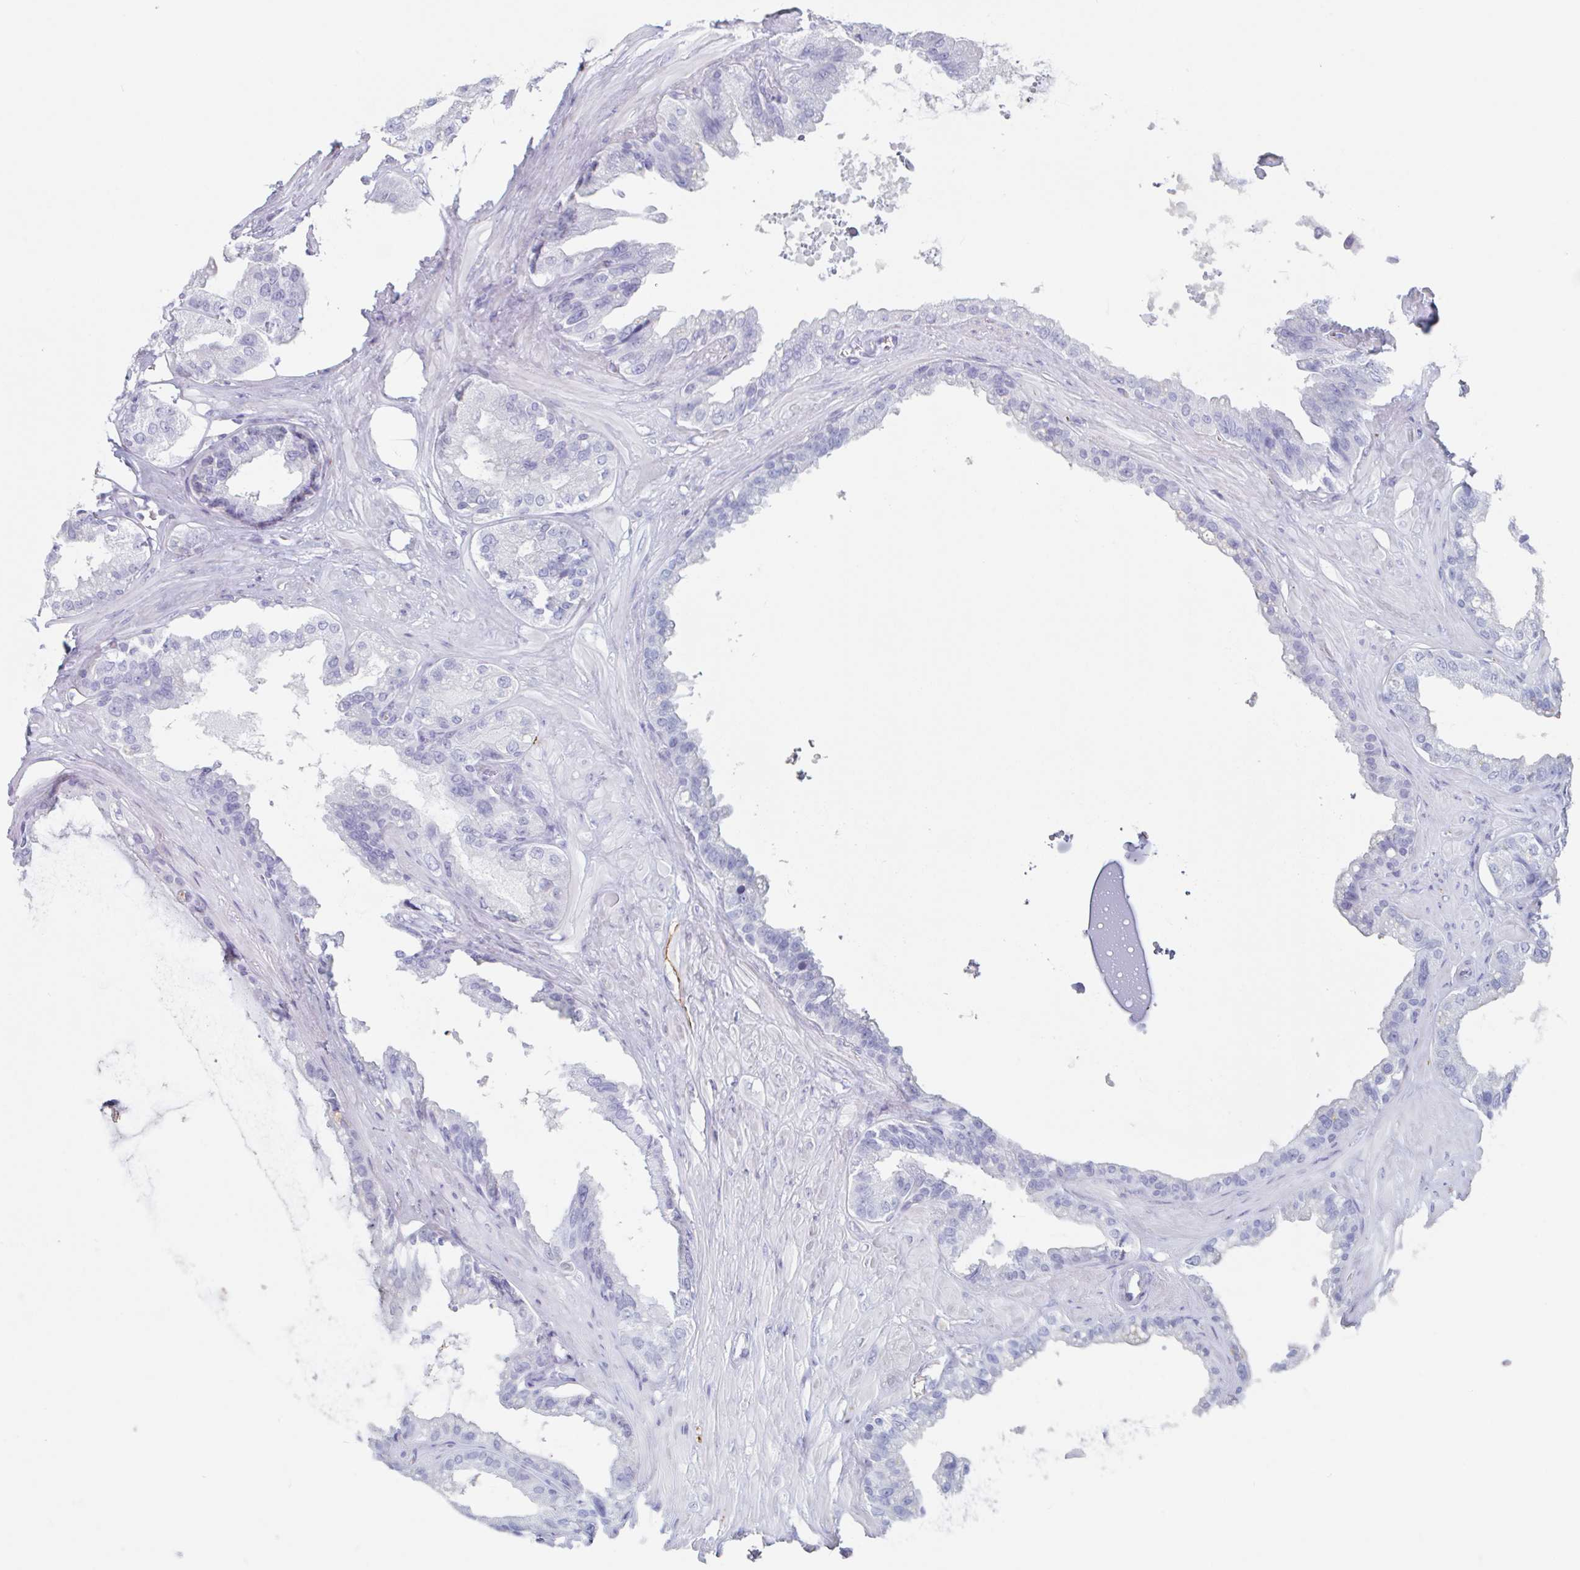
{"staining": {"intensity": "moderate", "quantity": "<25%", "location": "cytoplasmic/membranous"}, "tissue": "seminal vesicle", "cell_type": "Glandular cells", "image_type": "normal", "snomed": [{"axis": "morphology", "description": "Normal tissue, NOS"}, {"axis": "topography", "description": "Seminal veicle"}, {"axis": "topography", "description": "Peripheral nerve tissue"}], "caption": "Benign seminal vesicle shows moderate cytoplasmic/membranous staining in approximately <25% of glandular cells, visualized by immunohistochemistry. (IHC, brightfield microscopy, high magnification).", "gene": "EMC4", "patient": {"sex": "male", "age": 76}}